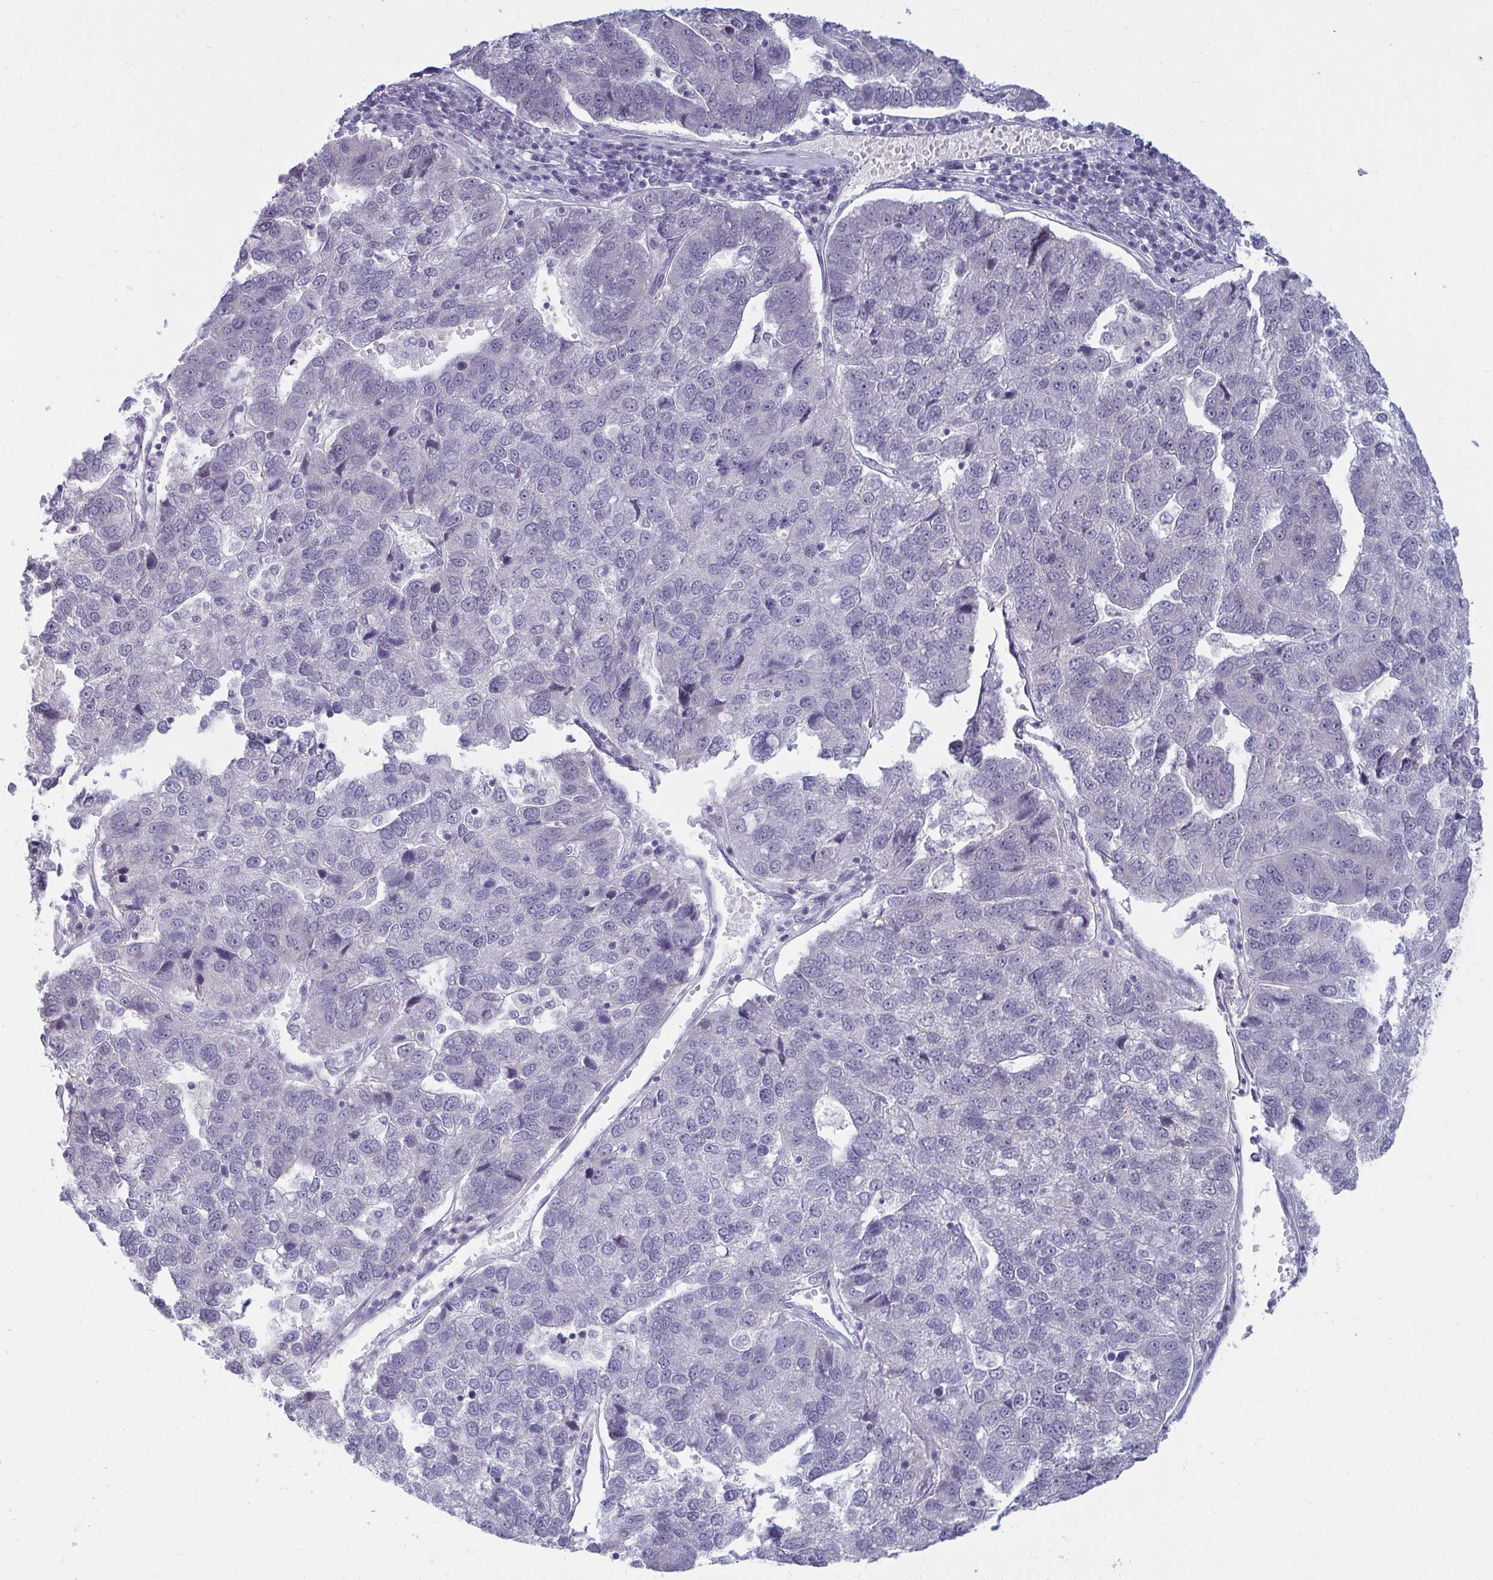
{"staining": {"intensity": "negative", "quantity": "none", "location": "none"}, "tissue": "pancreatic cancer", "cell_type": "Tumor cells", "image_type": "cancer", "snomed": [{"axis": "morphology", "description": "Adenocarcinoma, NOS"}, {"axis": "topography", "description": "Pancreas"}], "caption": "Pancreatic cancer stained for a protein using immunohistochemistry displays no positivity tumor cells.", "gene": "RNASEH1", "patient": {"sex": "female", "age": 61}}